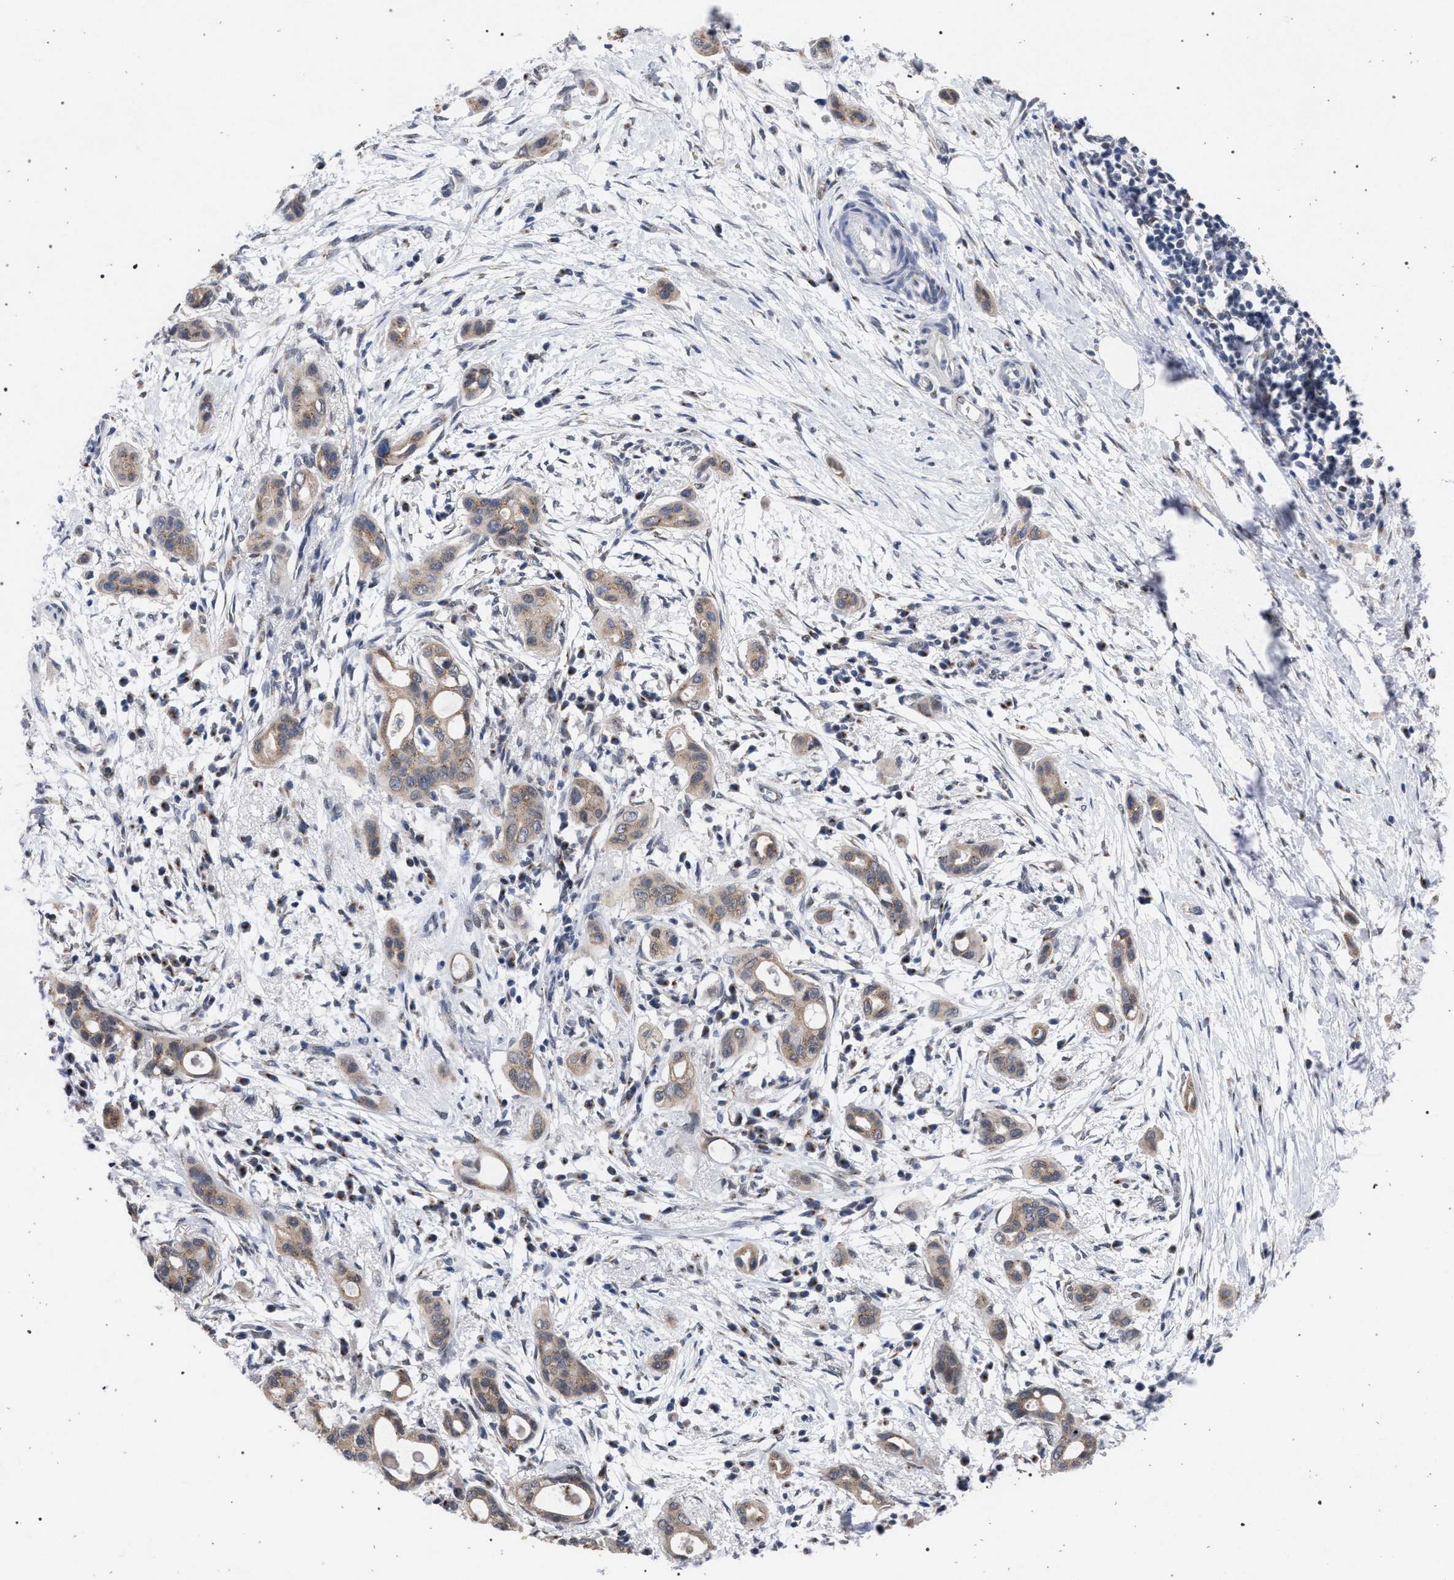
{"staining": {"intensity": "weak", "quantity": ">75%", "location": "cytoplasmic/membranous"}, "tissue": "pancreatic cancer", "cell_type": "Tumor cells", "image_type": "cancer", "snomed": [{"axis": "morphology", "description": "Adenocarcinoma, NOS"}, {"axis": "topography", "description": "Pancreas"}], "caption": "A micrograph showing weak cytoplasmic/membranous positivity in approximately >75% of tumor cells in pancreatic adenocarcinoma, as visualized by brown immunohistochemical staining.", "gene": "GOLGA2", "patient": {"sex": "male", "age": 59}}